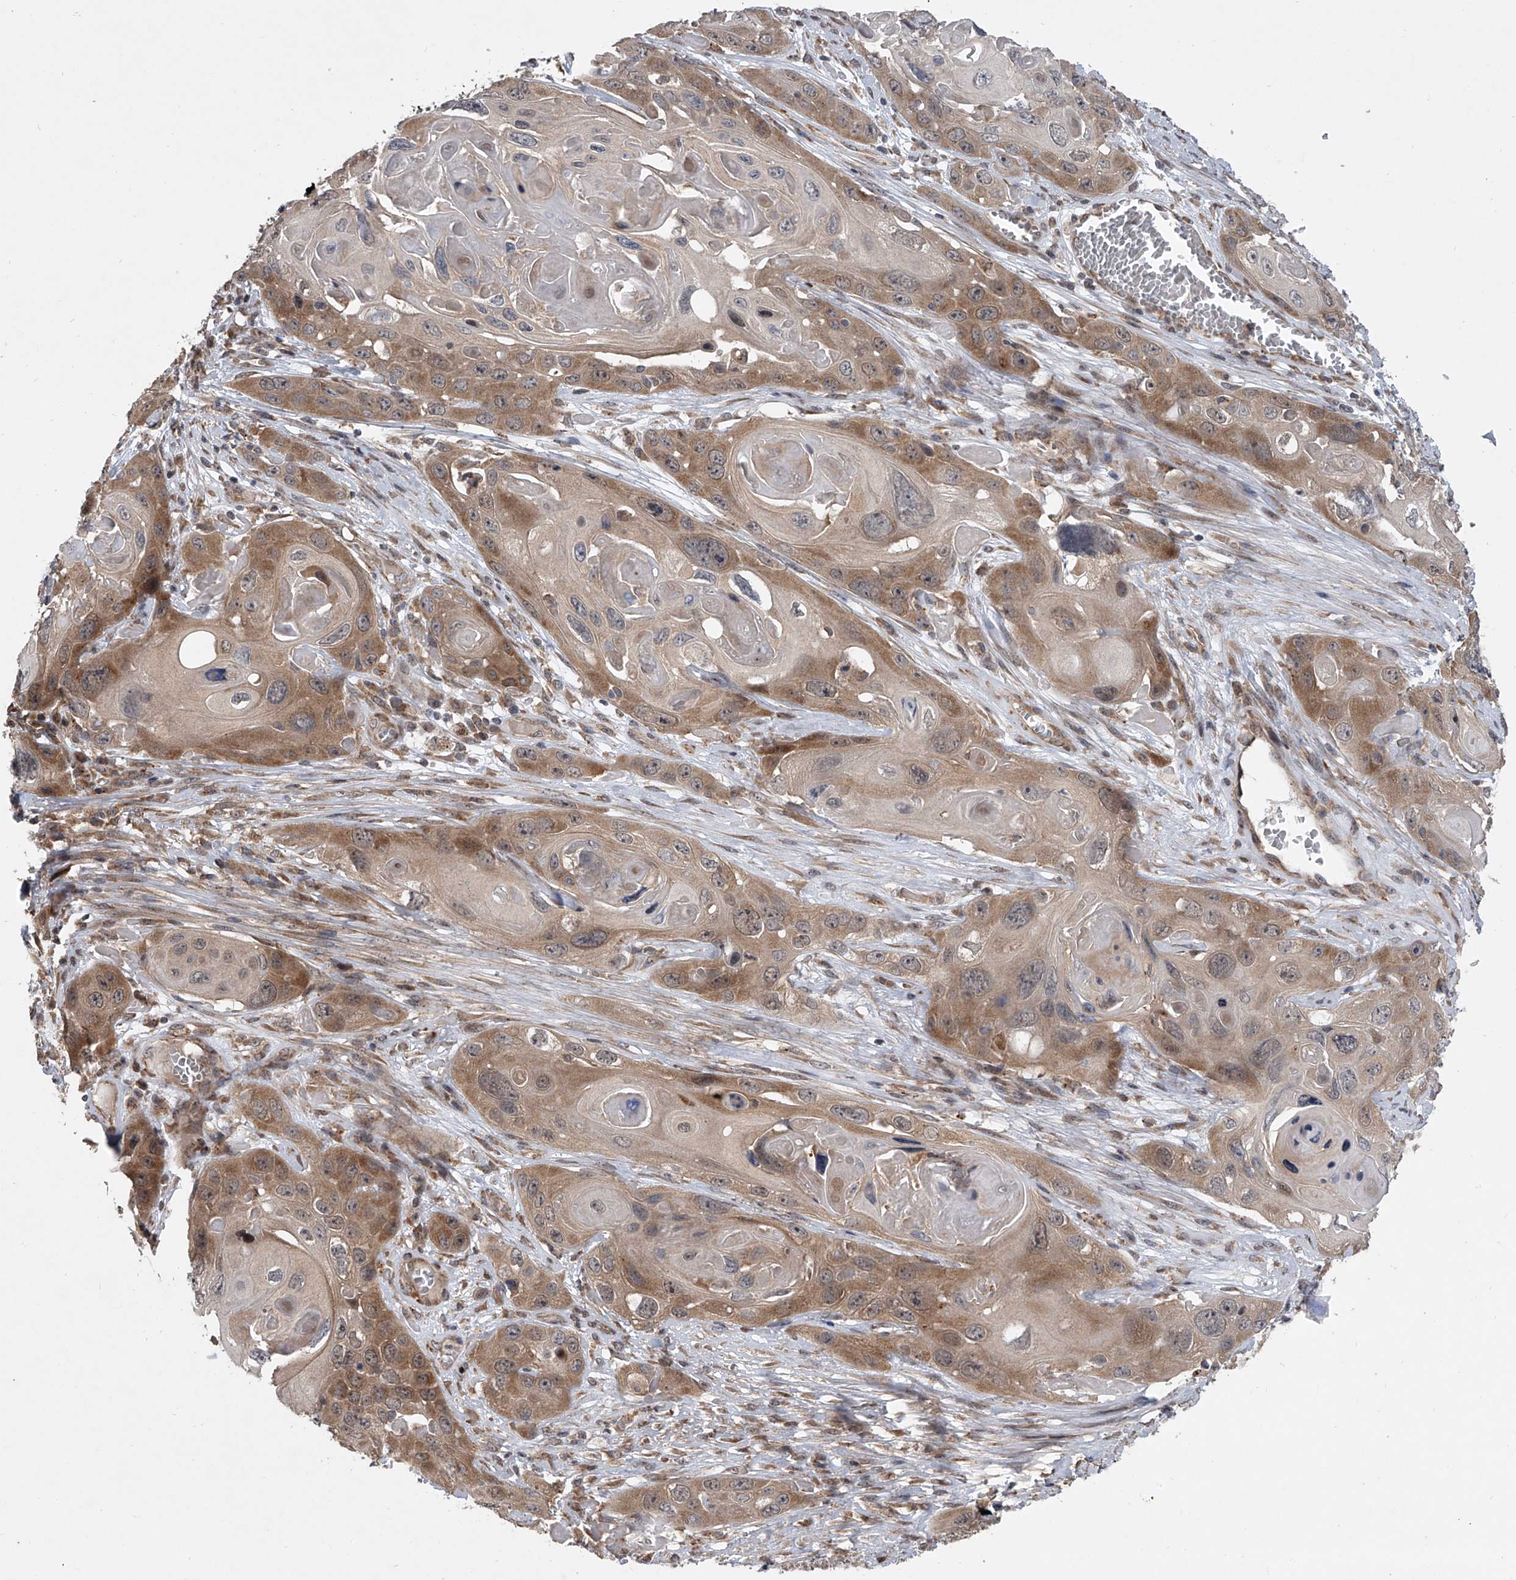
{"staining": {"intensity": "moderate", "quantity": ">75%", "location": "cytoplasmic/membranous"}, "tissue": "skin cancer", "cell_type": "Tumor cells", "image_type": "cancer", "snomed": [{"axis": "morphology", "description": "Squamous cell carcinoma, NOS"}, {"axis": "topography", "description": "Skin"}], "caption": "Protein expression analysis of skin cancer (squamous cell carcinoma) reveals moderate cytoplasmic/membranous staining in approximately >75% of tumor cells.", "gene": "GEMIN8", "patient": {"sex": "male", "age": 55}}